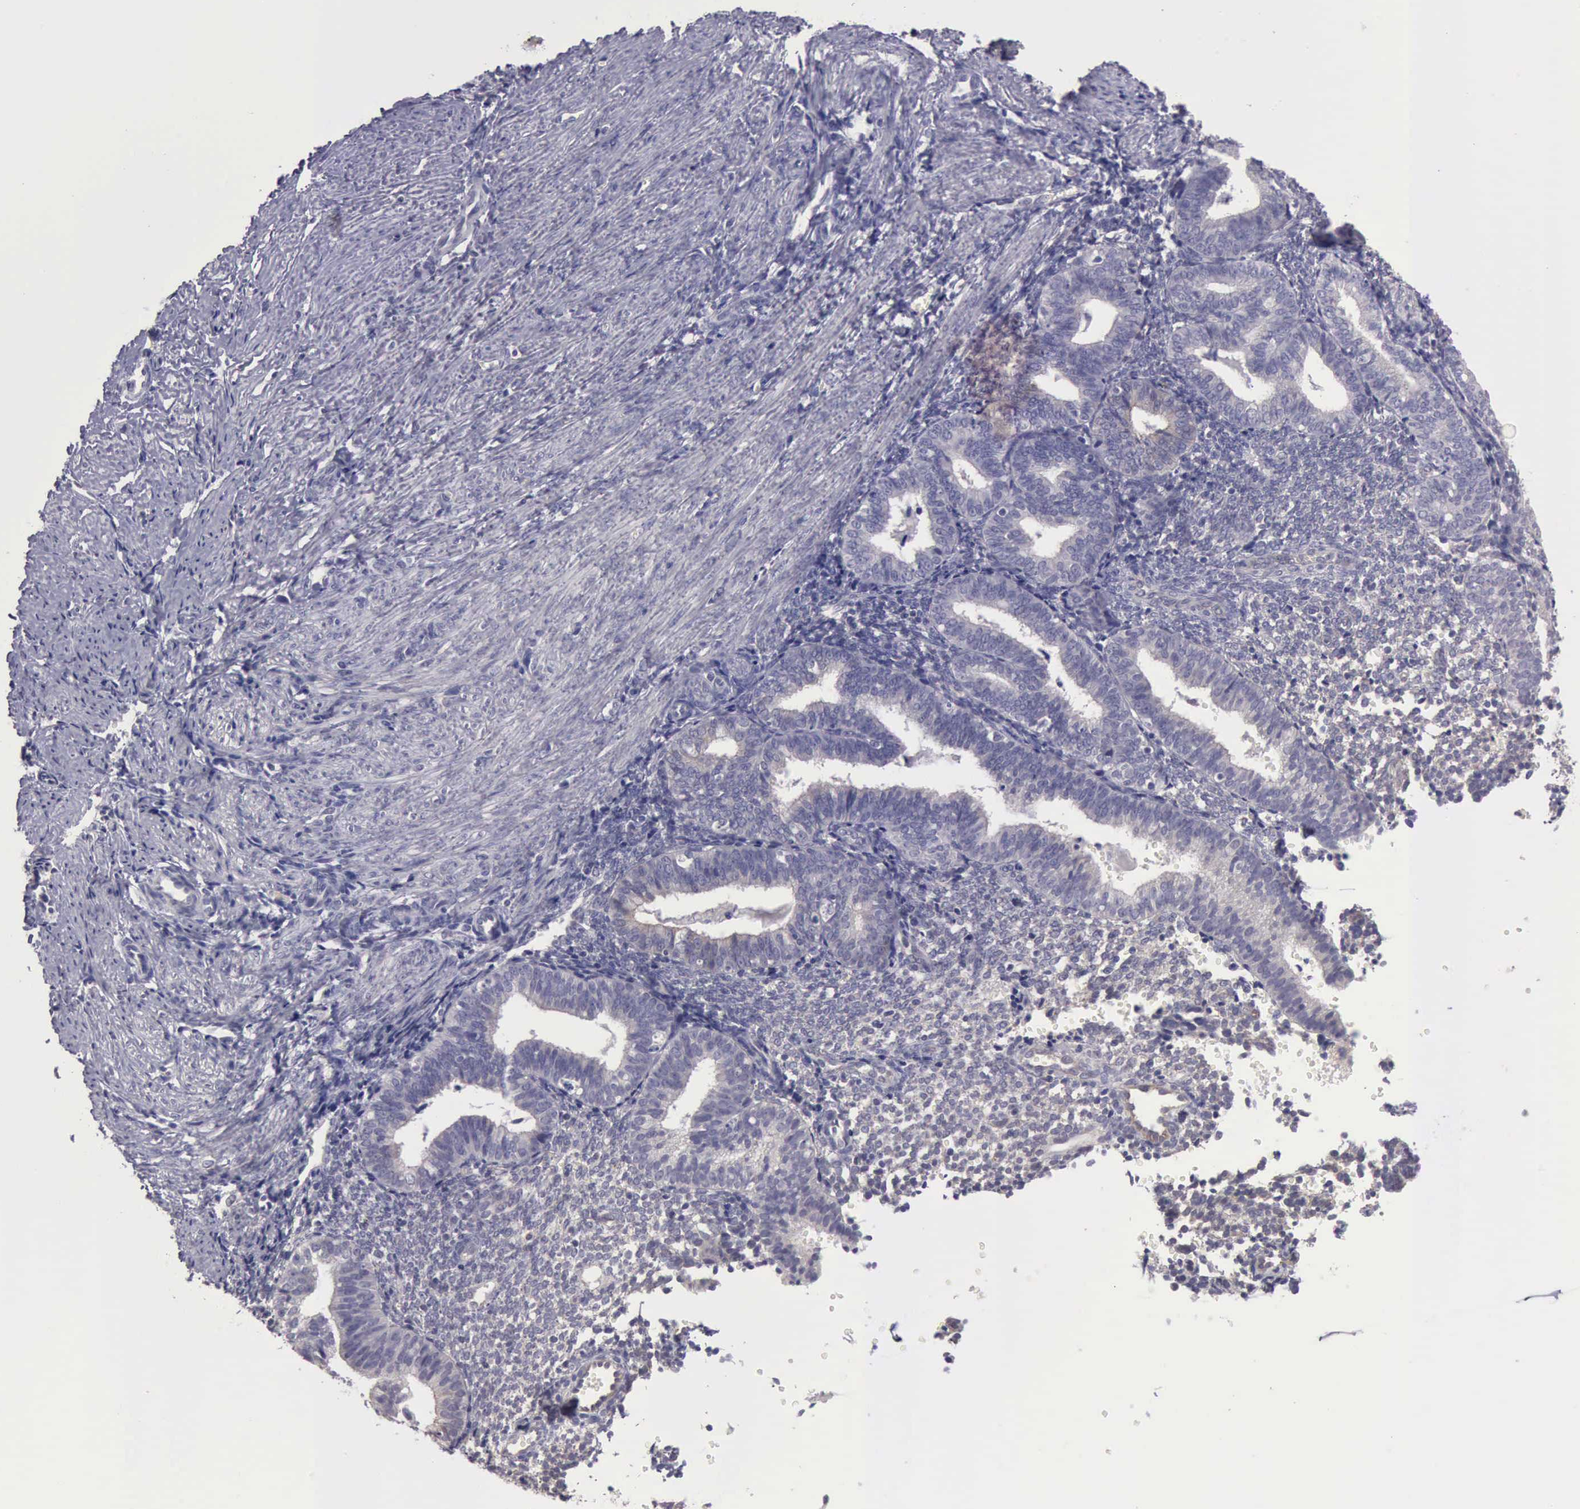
{"staining": {"intensity": "weak", "quantity": "<25%", "location": "cytoplasmic/membranous"}, "tissue": "endometrium", "cell_type": "Cells in endometrial stroma", "image_type": "normal", "snomed": [{"axis": "morphology", "description": "Normal tissue, NOS"}, {"axis": "topography", "description": "Endometrium"}], "caption": "A high-resolution photomicrograph shows immunohistochemistry staining of normal endometrium, which reveals no significant expression in cells in endometrial stroma.", "gene": "KCND1", "patient": {"sex": "female", "age": 61}}